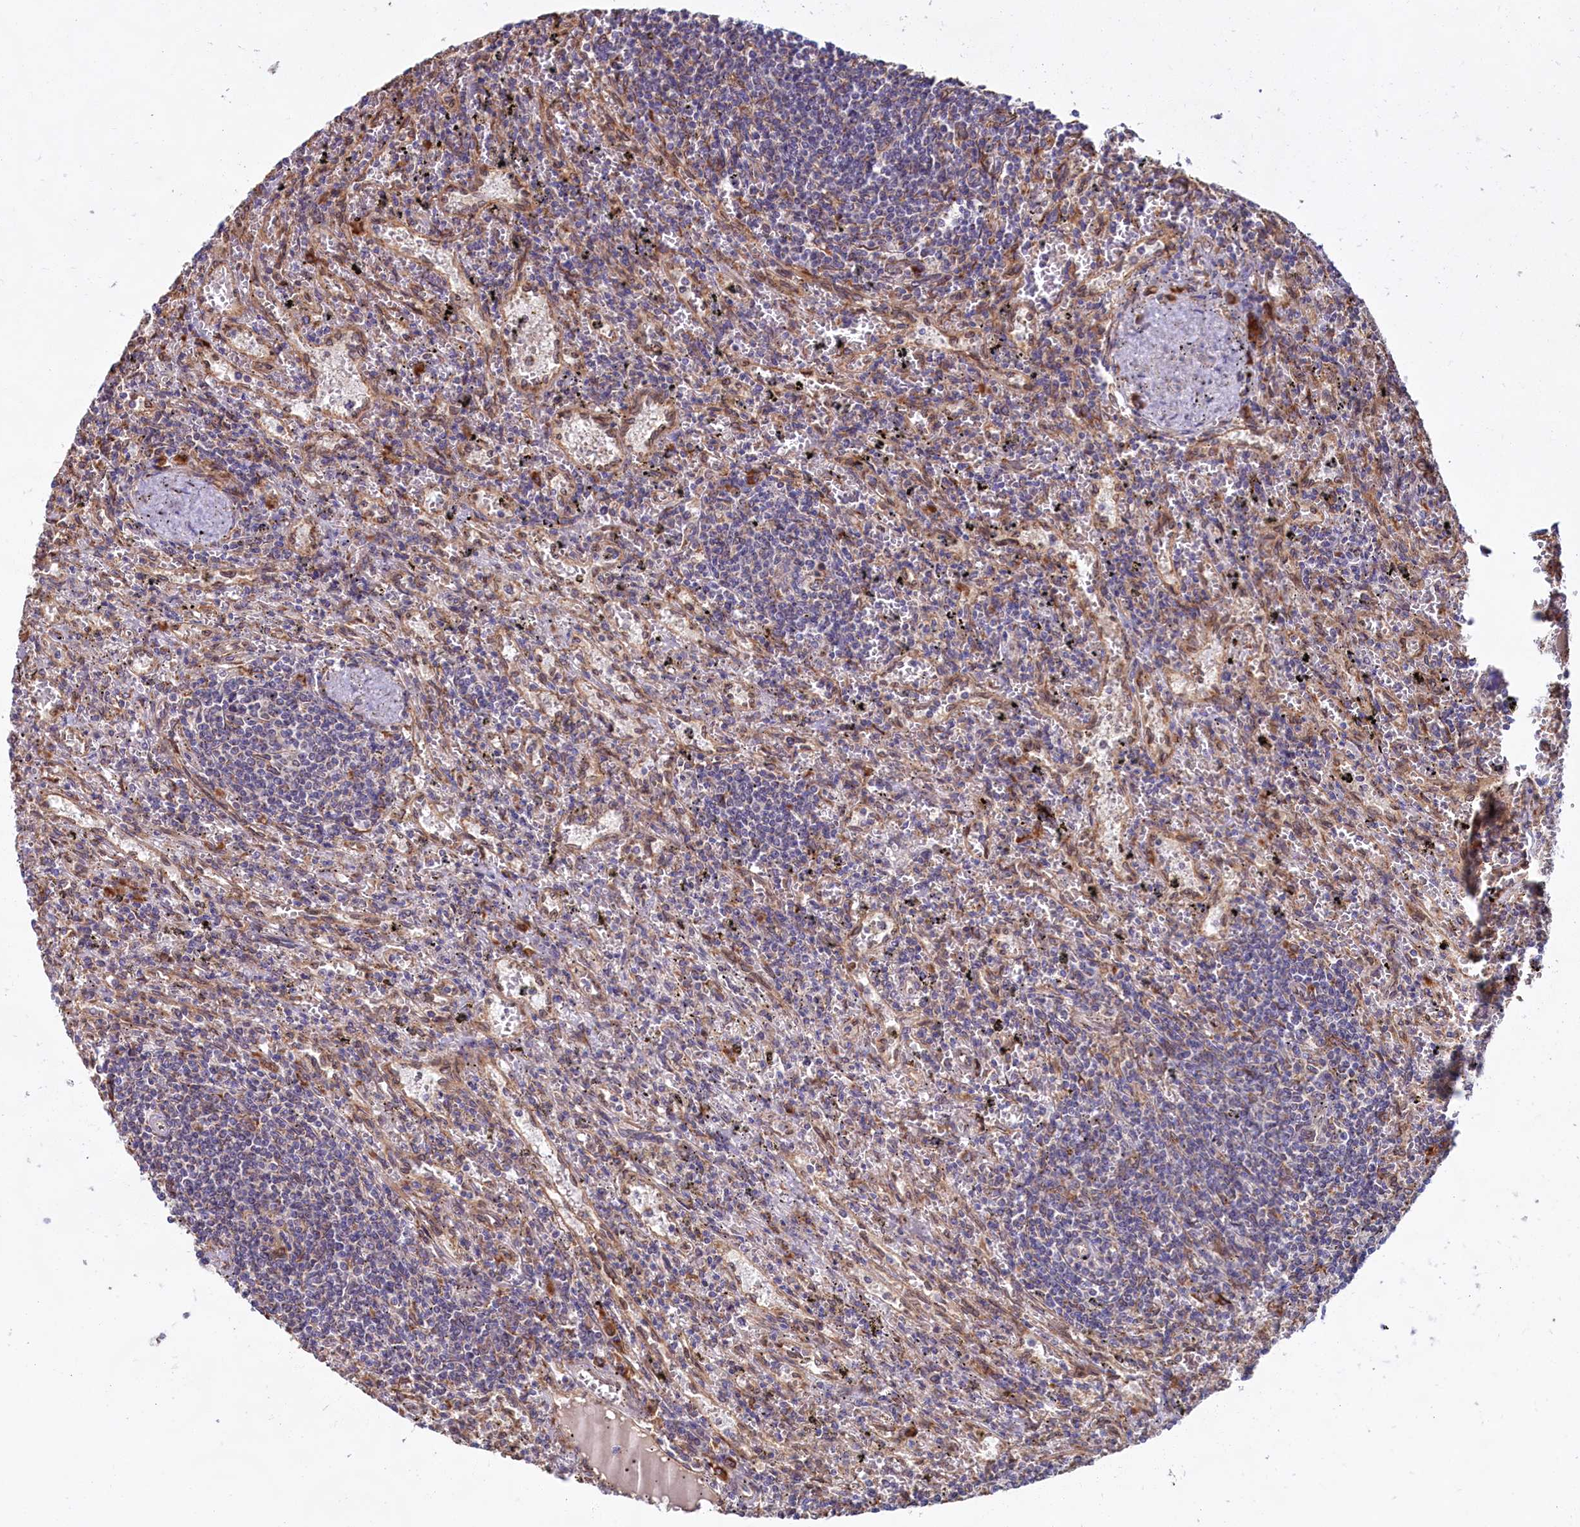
{"staining": {"intensity": "negative", "quantity": "none", "location": "none"}, "tissue": "lymphoma", "cell_type": "Tumor cells", "image_type": "cancer", "snomed": [{"axis": "morphology", "description": "Malignant lymphoma, non-Hodgkin's type, Low grade"}, {"axis": "topography", "description": "Spleen"}], "caption": "Malignant lymphoma, non-Hodgkin's type (low-grade) was stained to show a protein in brown. There is no significant positivity in tumor cells.", "gene": "TBC1D19", "patient": {"sex": "male", "age": 76}}